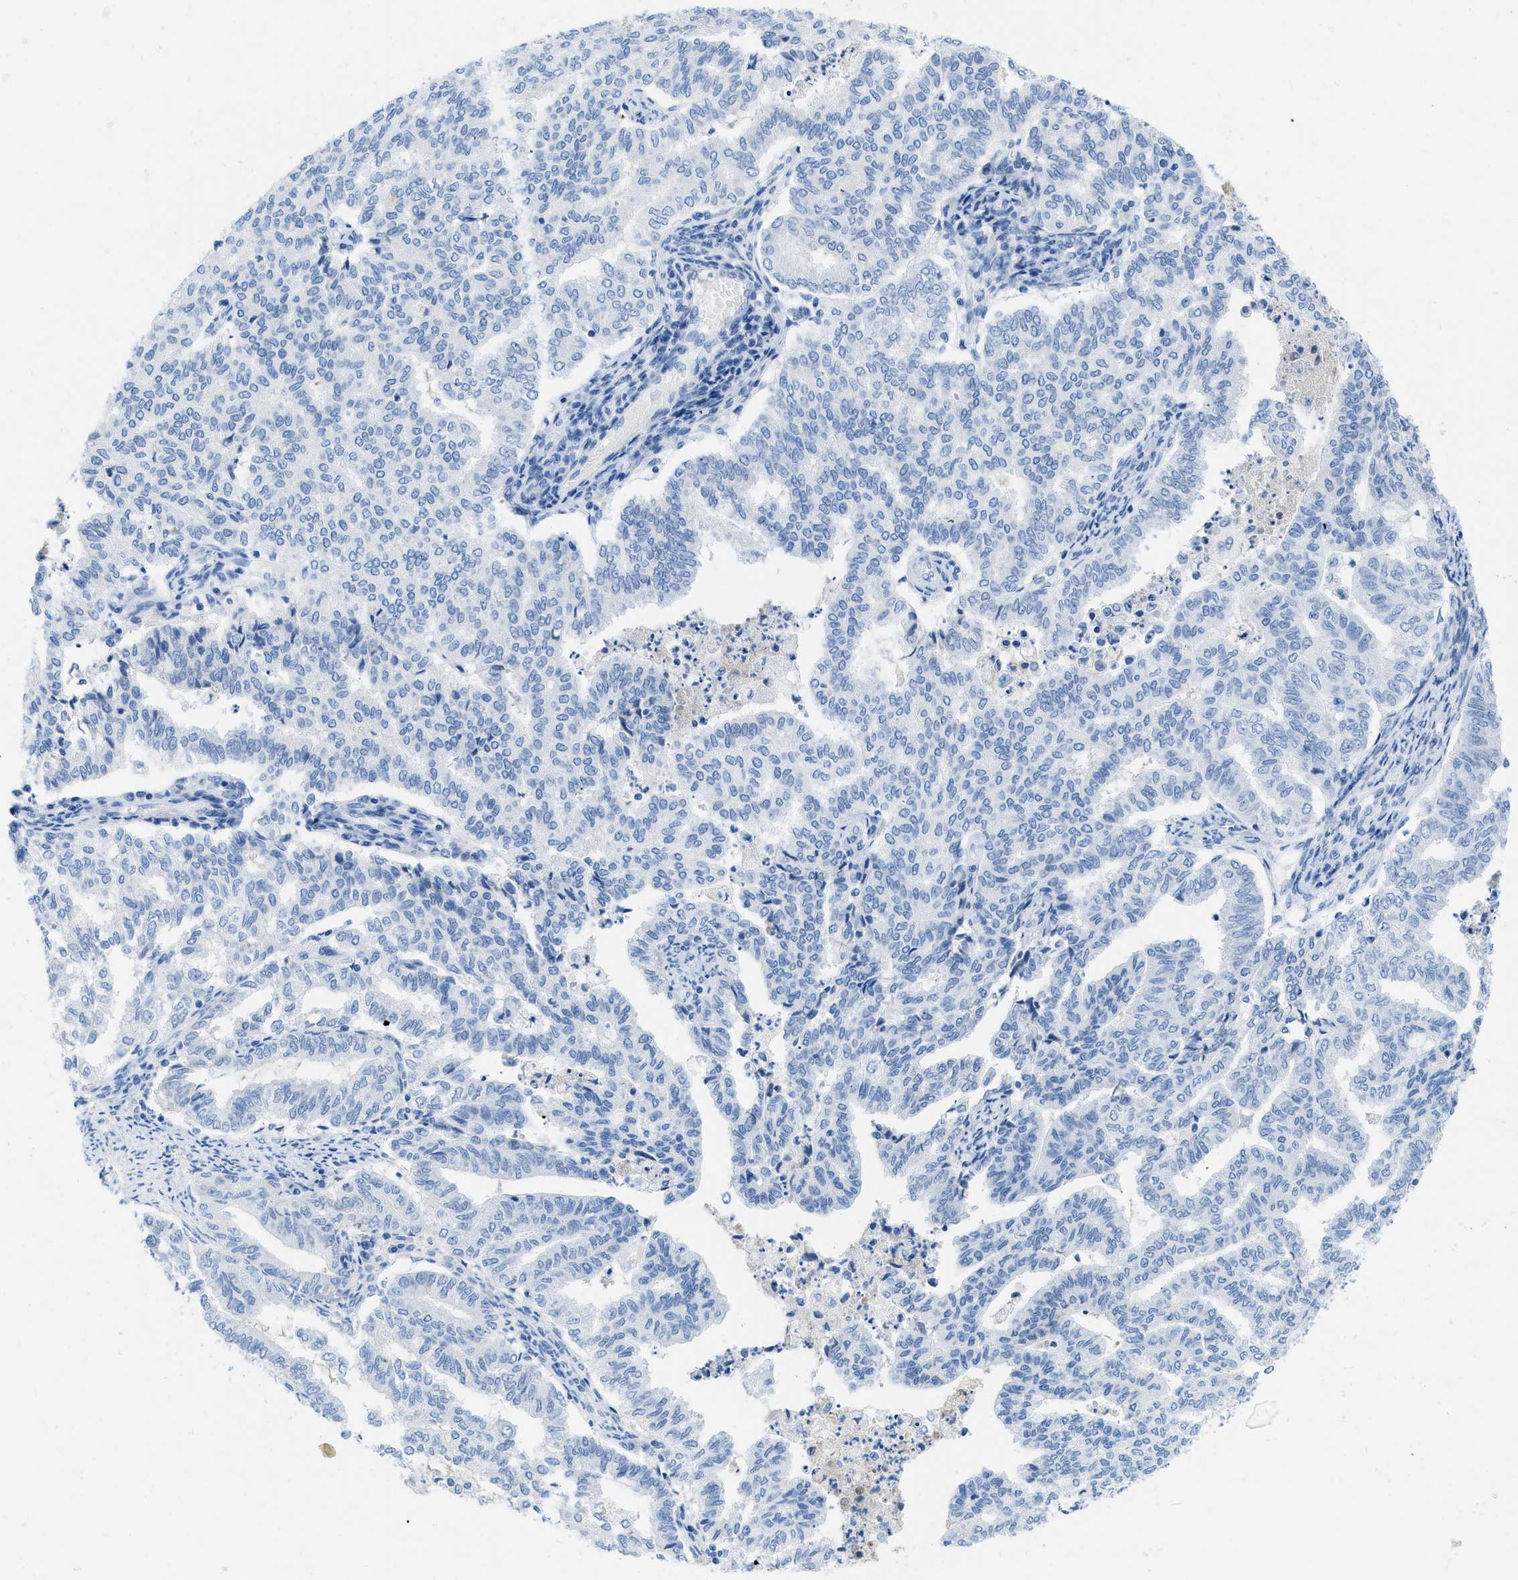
{"staining": {"intensity": "negative", "quantity": "none", "location": "none"}, "tissue": "endometrial cancer", "cell_type": "Tumor cells", "image_type": "cancer", "snomed": [{"axis": "morphology", "description": "Adenocarcinoma, NOS"}, {"axis": "topography", "description": "Endometrium"}], "caption": "Image shows no significant protein expression in tumor cells of endometrial adenocarcinoma.", "gene": "COL3A1", "patient": {"sex": "female", "age": 79}}